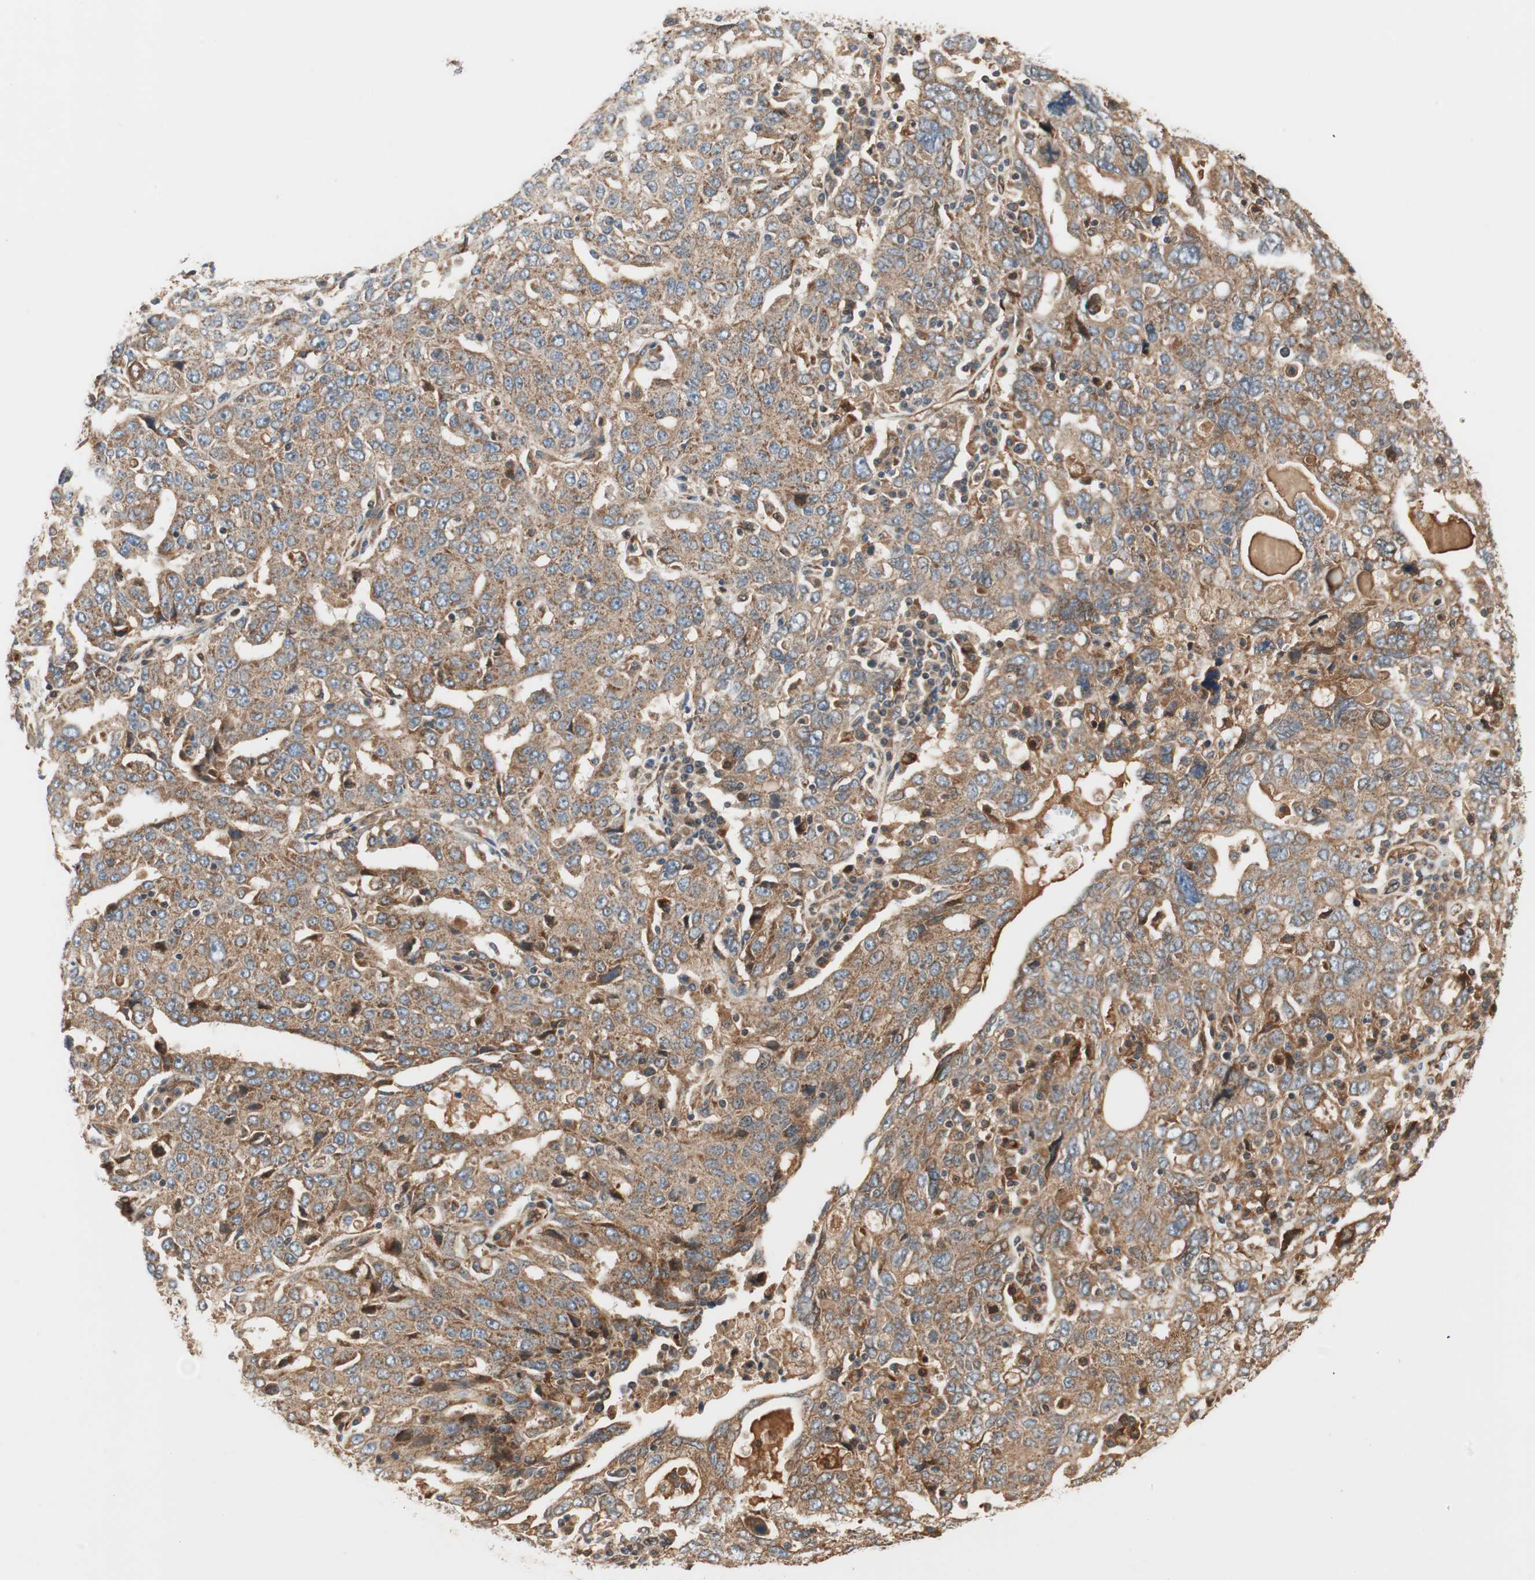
{"staining": {"intensity": "moderate", "quantity": ">75%", "location": "cytoplasmic/membranous"}, "tissue": "ovarian cancer", "cell_type": "Tumor cells", "image_type": "cancer", "snomed": [{"axis": "morphology", "description": "Carcinoma, endometroid"}, {"axis": "topography", "description": "Ovary"}], "caption": "Ovarian endometroid carcinoma stained for a protein exhibits moderate cytoplasmic/membranous positivity in tumor cells.", "gene": "CTTNBP2NL", "patient": {"sex": "female", "age": 62}}